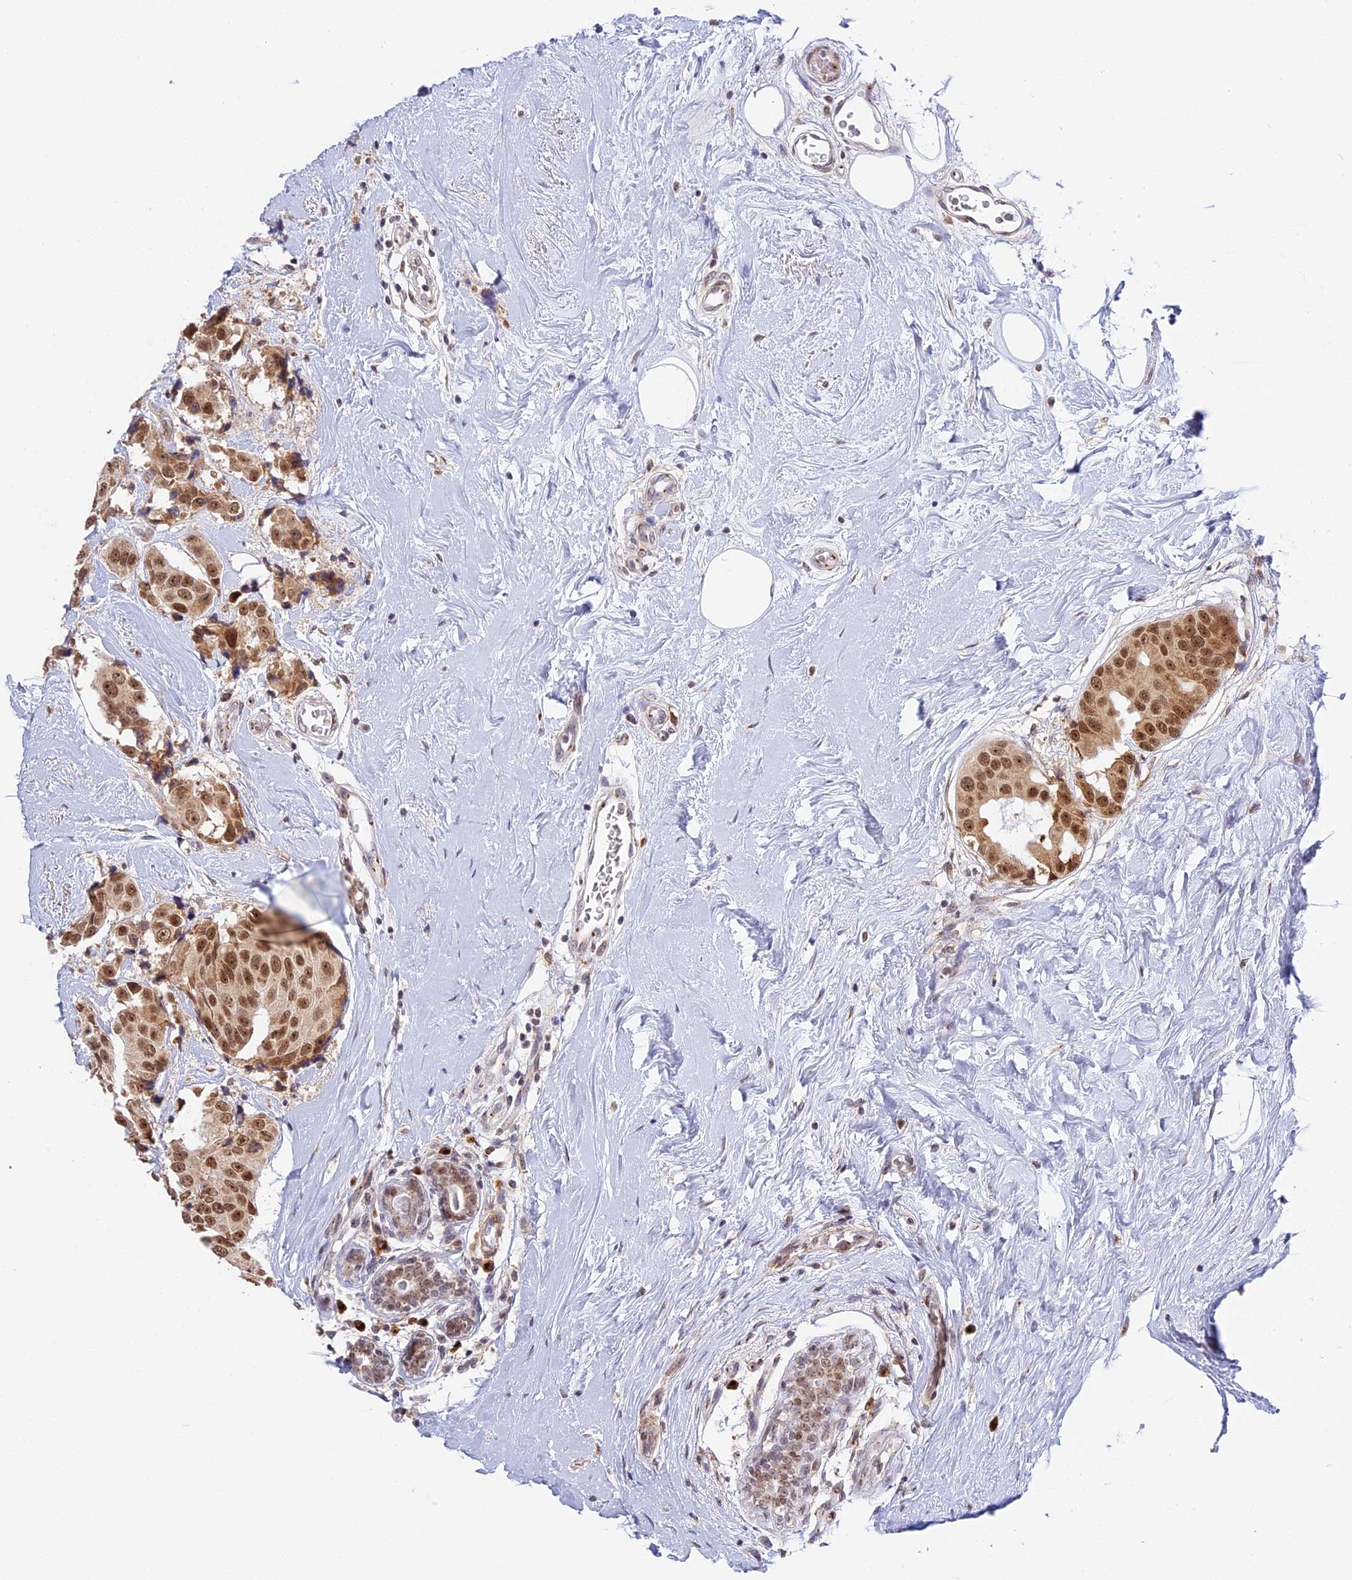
{"staining": {"intensity": "moderate", "quantity": ">75%", "location": "nuclear"}, "tissue": "breast cancer", "cell_type": "Tumor cells", "image_type": "cancer", "snomed": [{"axis": "morphology", "description": "Normal tissue, NOS"}, {"axis": "morphology", "description": "Duct carcinoma"}, {"axis": "topography", "description": "Breast"}], "caption": "This is an image of immunohistochemistry (IHC) staining of breast cancer, which shows moderate positivity in the nuclear of tumor cells.", "gene": "HEATR5B", "patient": {"sex": "female", "age": 39}}